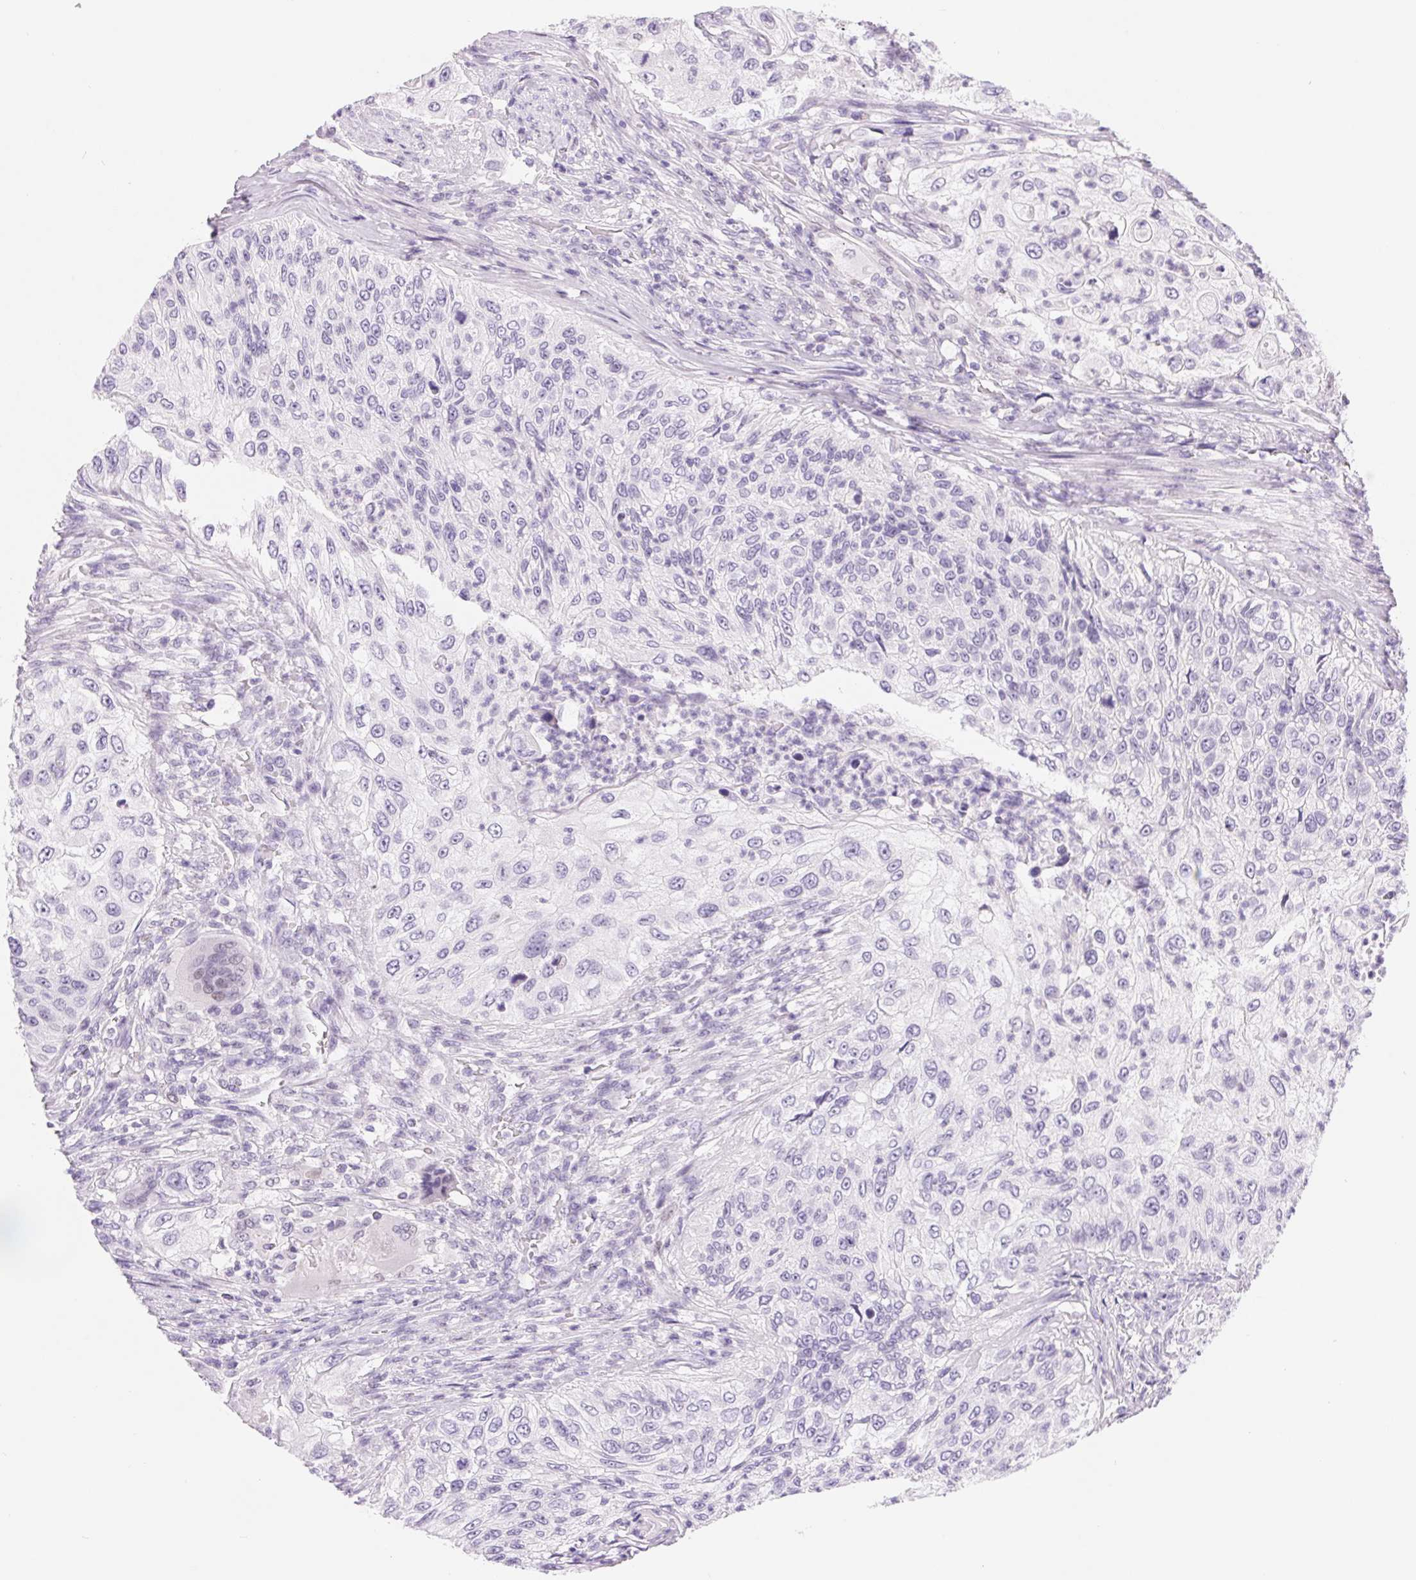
{"staining": {"intensity": "negative", "quantity": "none", "location": "none"}, "tissue": "urothelial cancer", "cell_type": "Tumor cells", "image_type": "cancer", "snomed": [{"axis": "morphology", "description": "Urothelial carcinoma, High grade"}, {"axis": "topography", "description": "Urinary bladder"}], "caption": "The histopathology image exhibits no significant staining in tumor cells of high-grade urothelial carcinoma.", "gene": "ASGR2", "patient": {"sex": "female", "age": 60}}